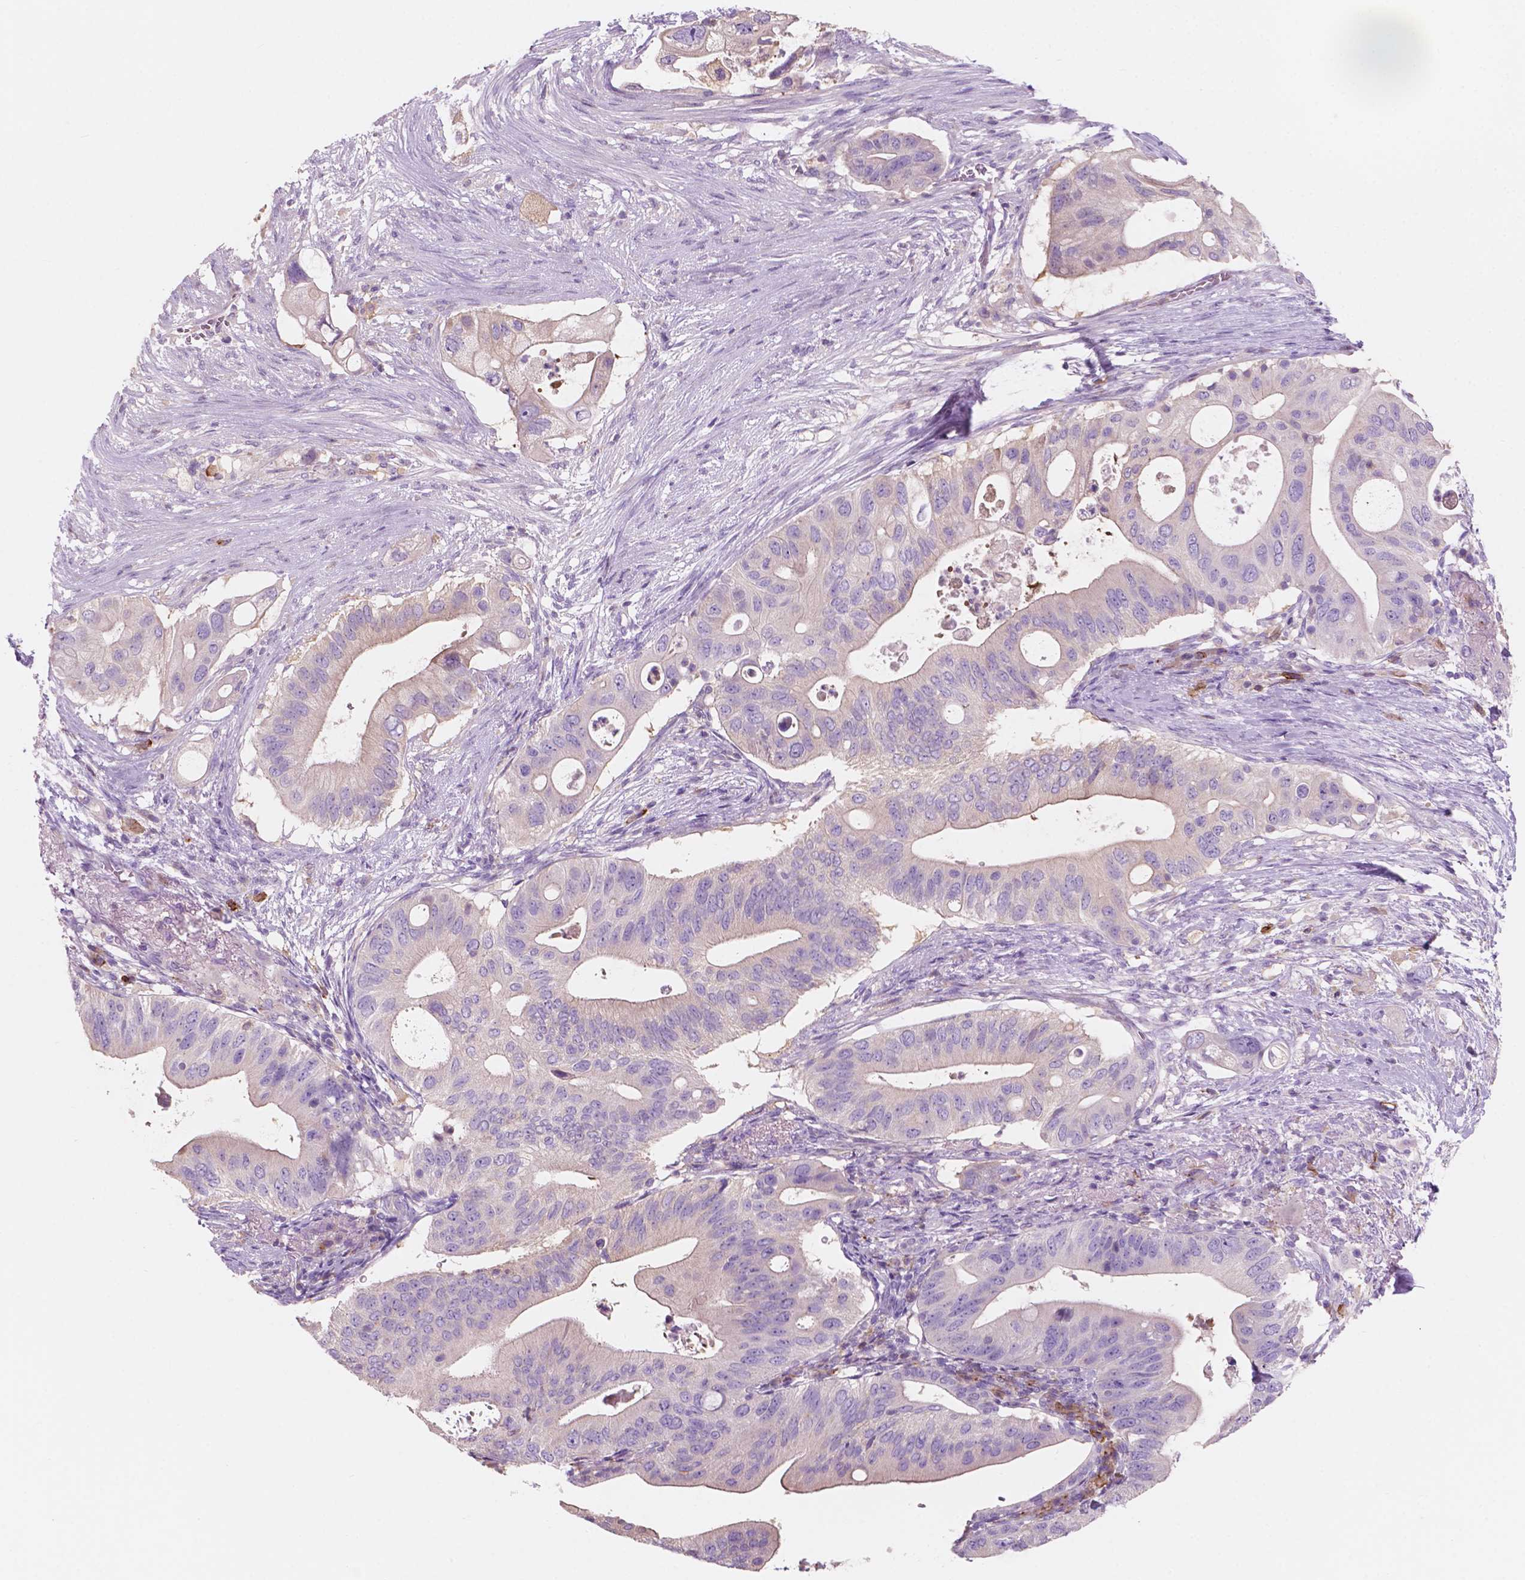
{"staining": {"intensity": "weak", "quantity": "<25%", "location": "cytoplasmic/membranous"}, "tissue": "pancreatic cancer", "cell_type": "Tumor cells", "image_type": "cancer", "snomed": [{"axis": "morphology", "description": "Adenocarcinoma, NOS"}, {"axis": "topography", "description": "Pancreas"}], "caption": "IHC histopathology image of neoplastic tissue: pancreatic cancer stained with DAB exhibits no significant protein positivity in tumor cells.", "gene": "SEMA4A", "patient": {"sex": "female", "age": 72}}